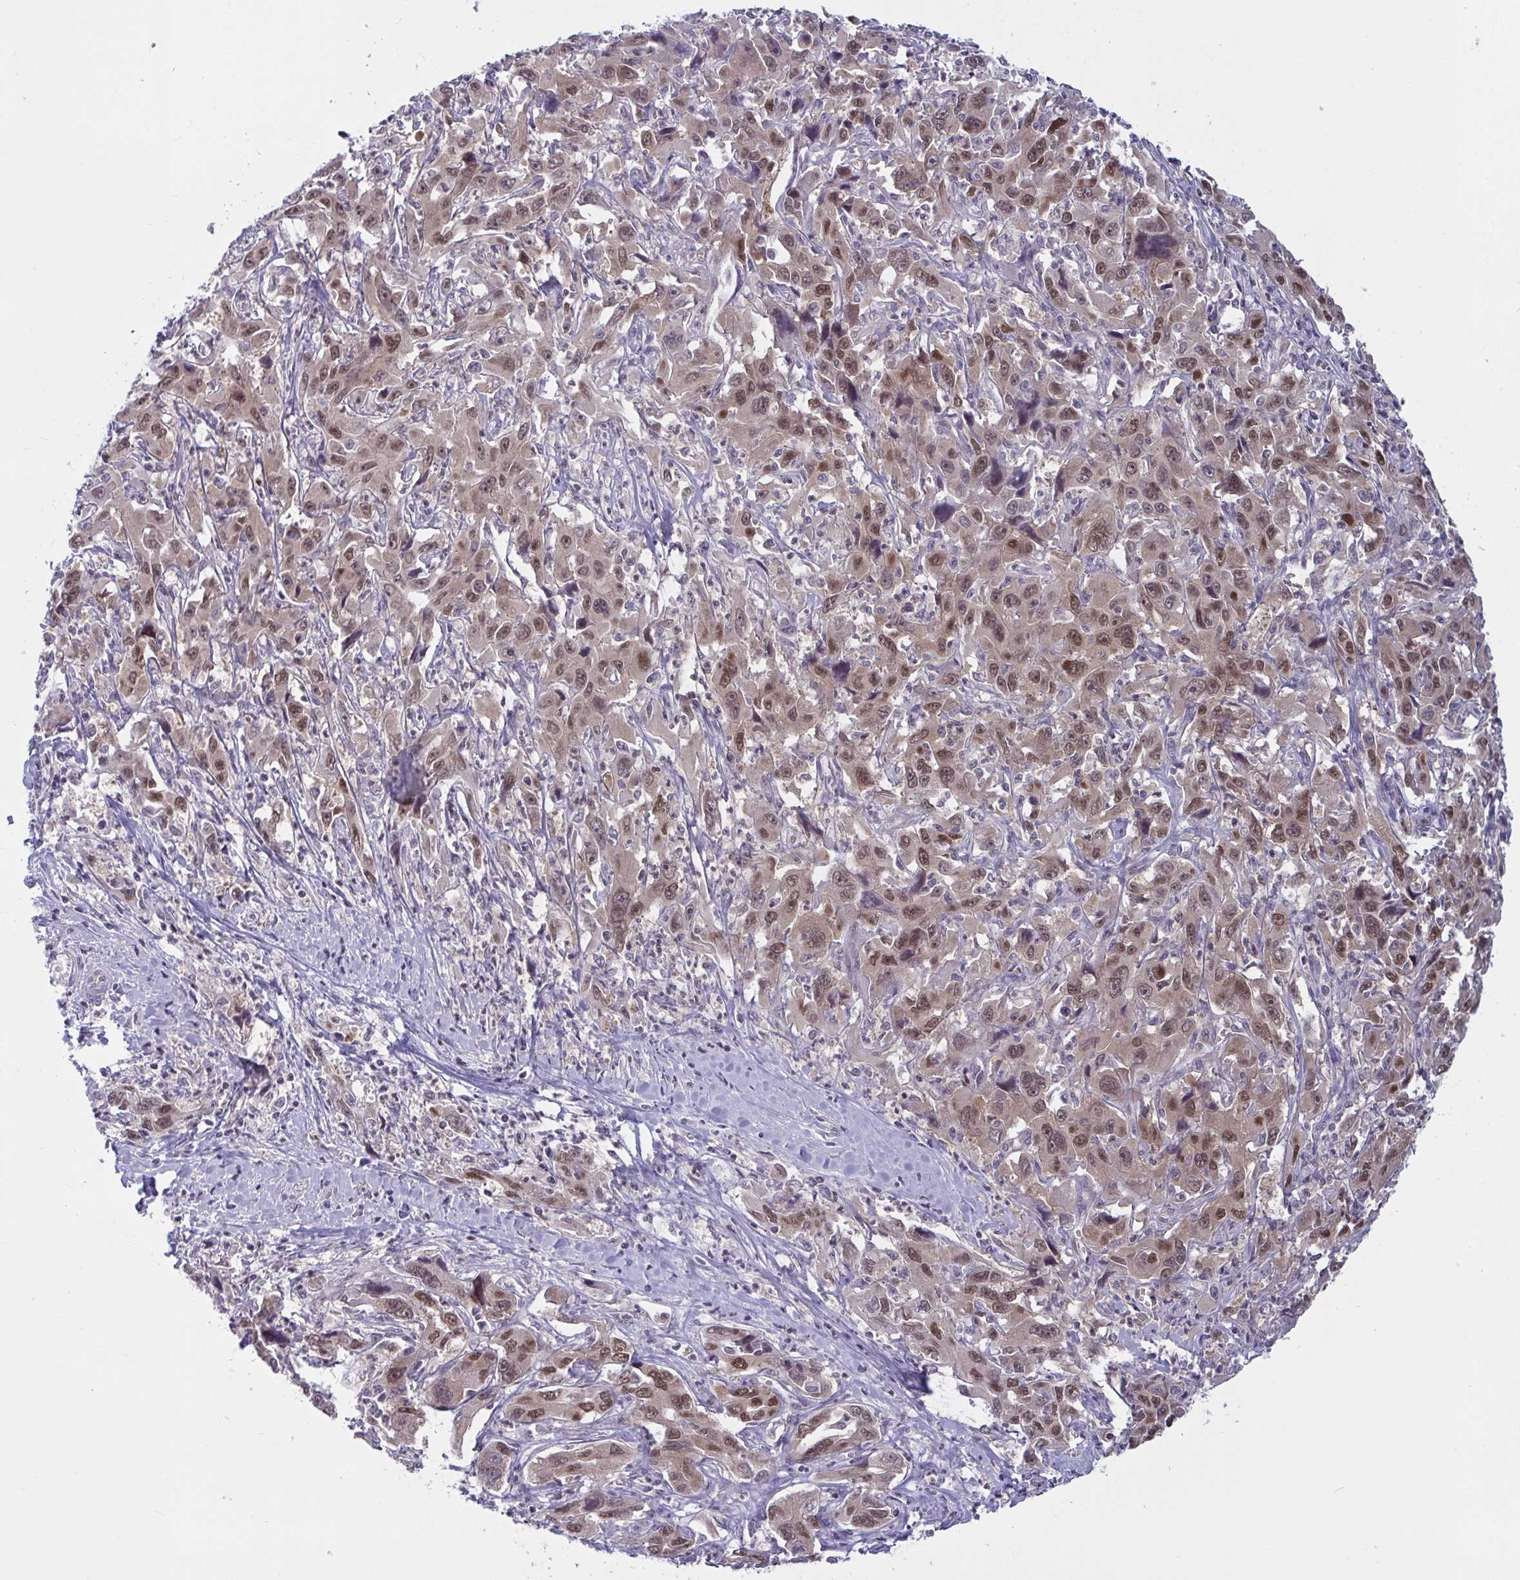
{"staining": {"intensity": "moderate", "quantity": ">75%", "location": "nuclear"}, "tissue": "liver cancer", "cell_type": "Tumor cells", "image_type": "cancer", "snomed": [{"axis": "morphology", "description": "Carcinoma, Hepatocellular, NOS"}, {"axis": "topography", "description": "Liver"}], "caption": "An IHC image of tumor tissue is shown. Protein staining in brown labels moderate nuclear positivity in liver cancer (hepatocellular carcinoma) within tumor cells.", "gene": "TSN", "patient": {"sex": "male", "age": 63}}